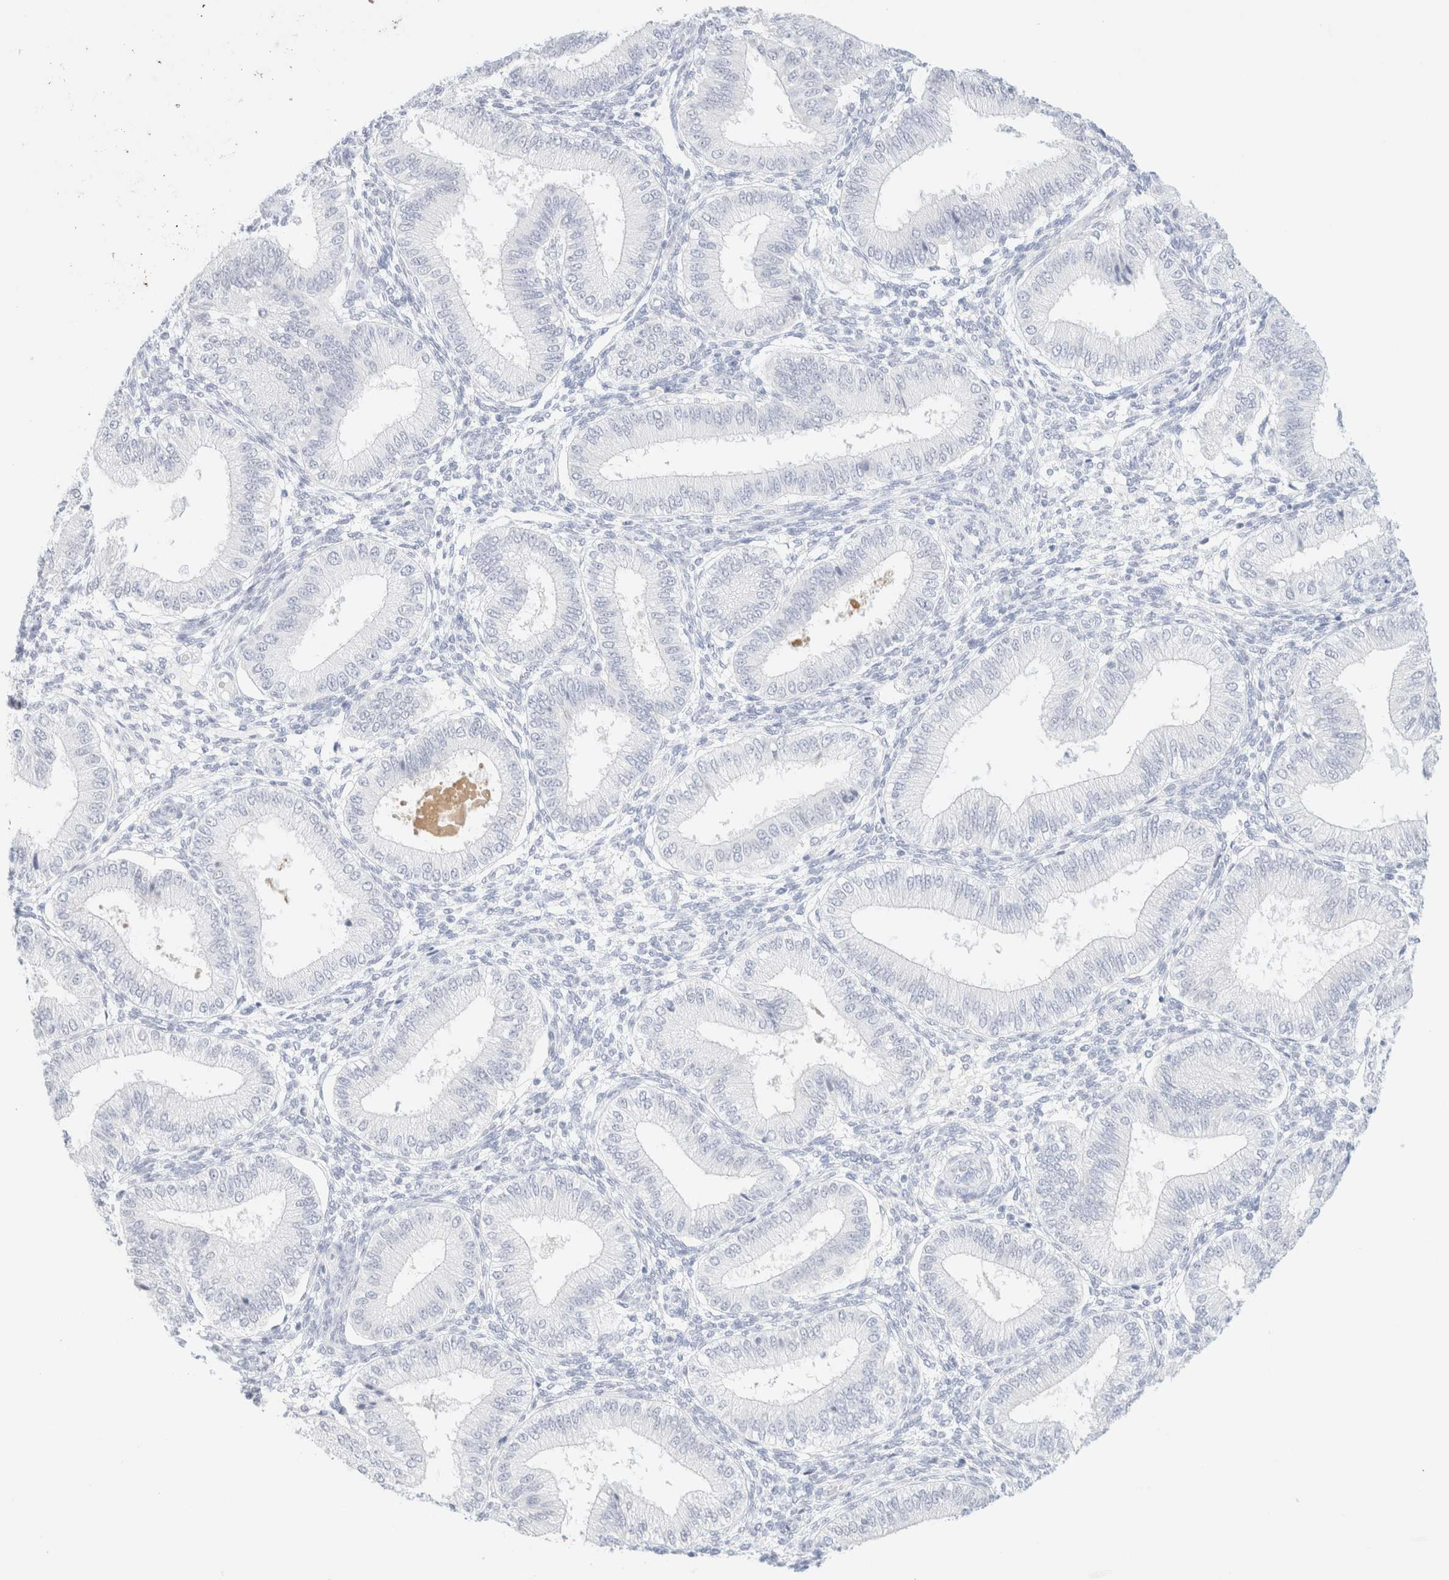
{"staining": {"intensity": "negative", "quantity": "none", "location": "none"}, "tissue": "endometrium", "cell_type": "Cells in endometrial stroma", "image_type": "normal", "snomed": [{"axis": "morphology", "description": "Normal tissue, NOS"}, {"axis": "topography", "description": "Endometrium"}], "caption": "An immunohistochemistry micrograph of normal endometrium is shown. There is no staining in cells in endometrial stroma of endometrium. The staining was performed using DAB to visualize the protein expression in brown, while the nuclei were stained in blue with hematoxylin (Magnification: 20x).", "gene": "KRT15", "patient": {"sex": "female", "age": 39}}